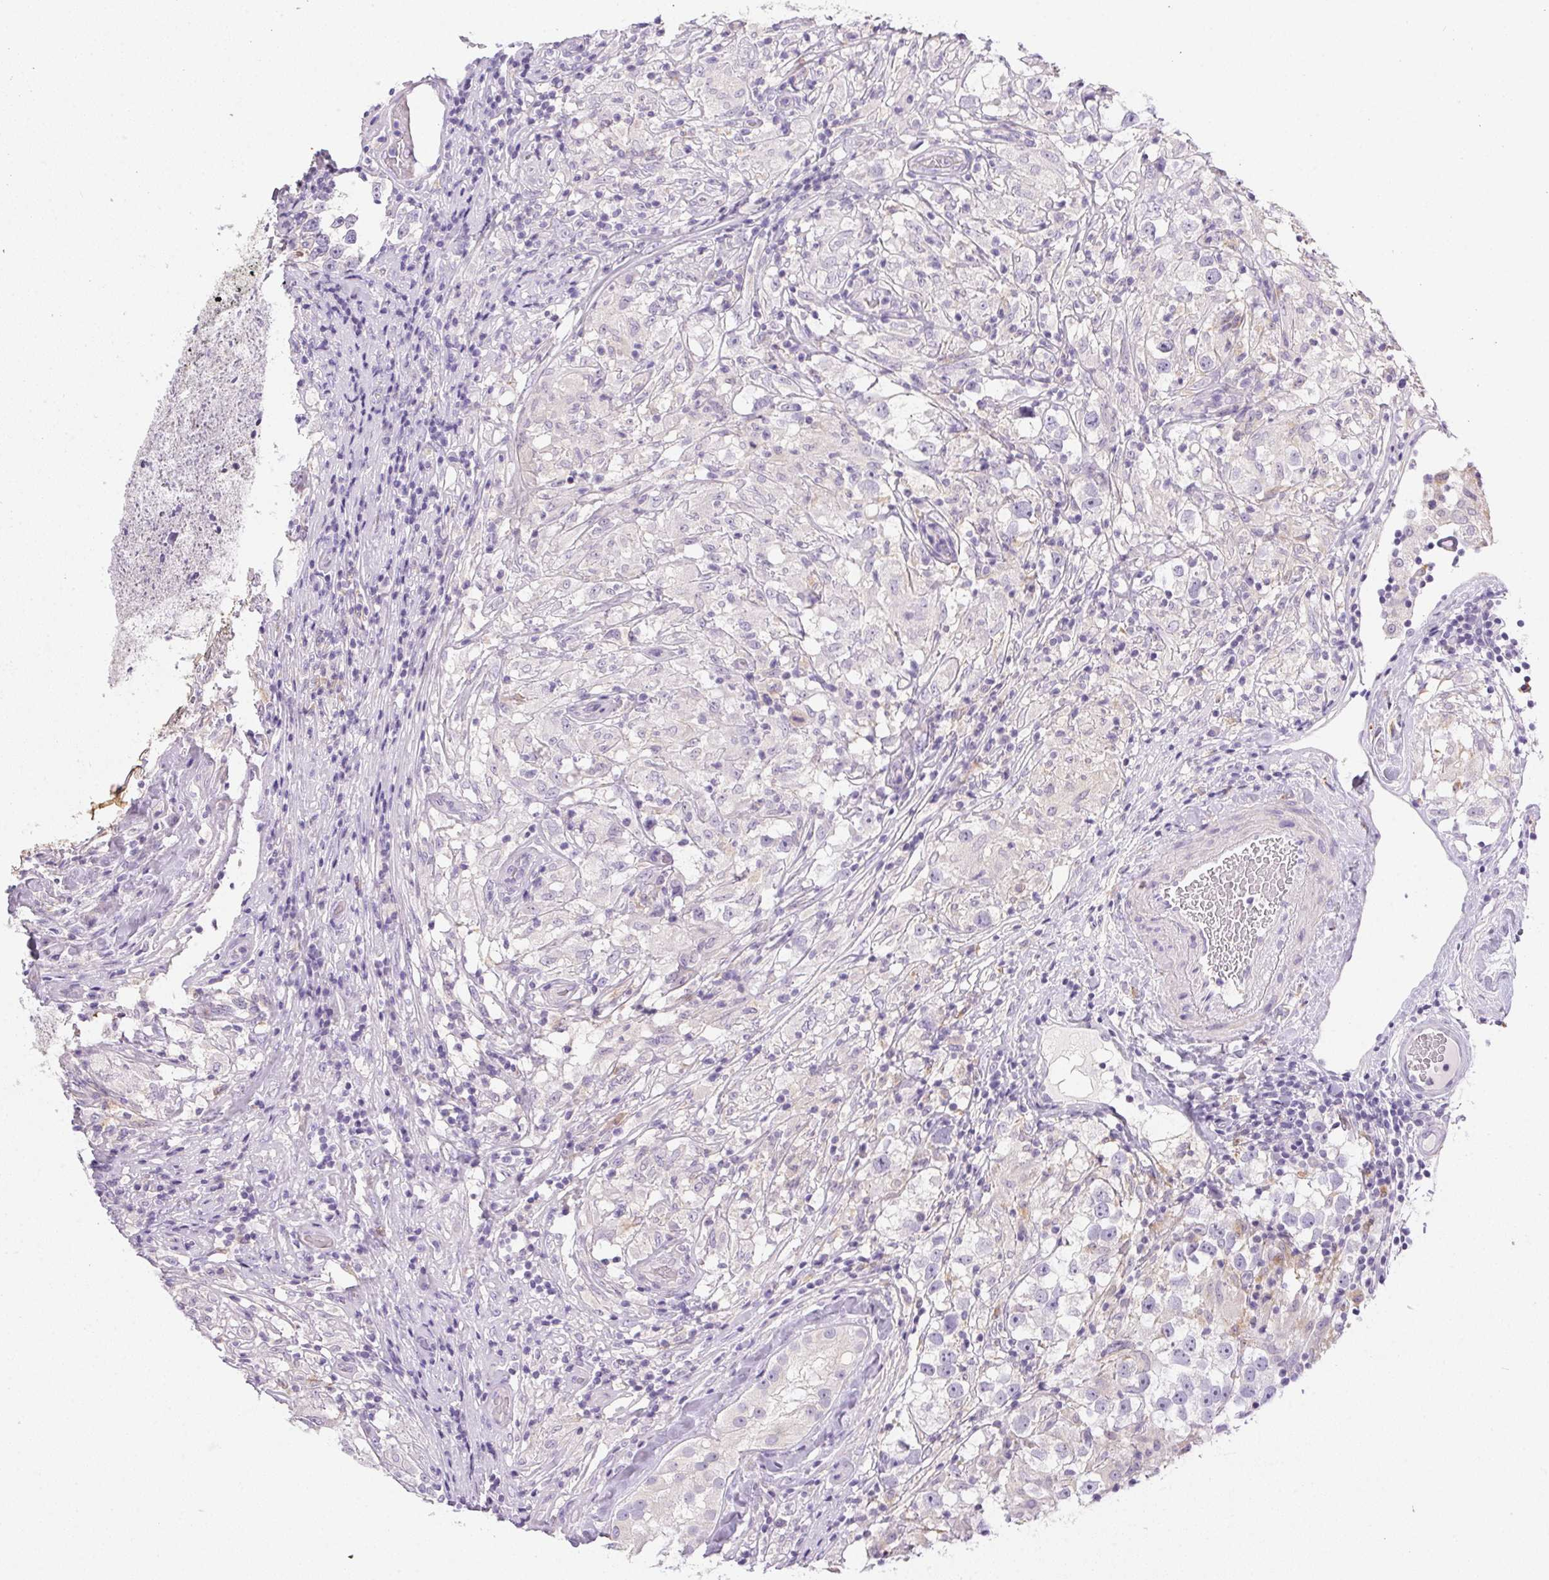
{"staining": {"intensity": "negative", "quantity": "none", "location": "none"}, "tissue": "testis cancer", "cell_type": "Tumor cells", "image_type": "cancer", "snomed": [{"axis": "morphology", "description": "Seminoma, NOS"}, {"axis": "topography", "description": "Testis"}], "caption": "IHC image of neoplastic tissue: testis seminoma stained with DAB (3,3'-diaminobenzidine) displays no significant protein staining in tumor cells.", "gene": "SLC17A7", "patient": {"sex": "male", "age": 46}}